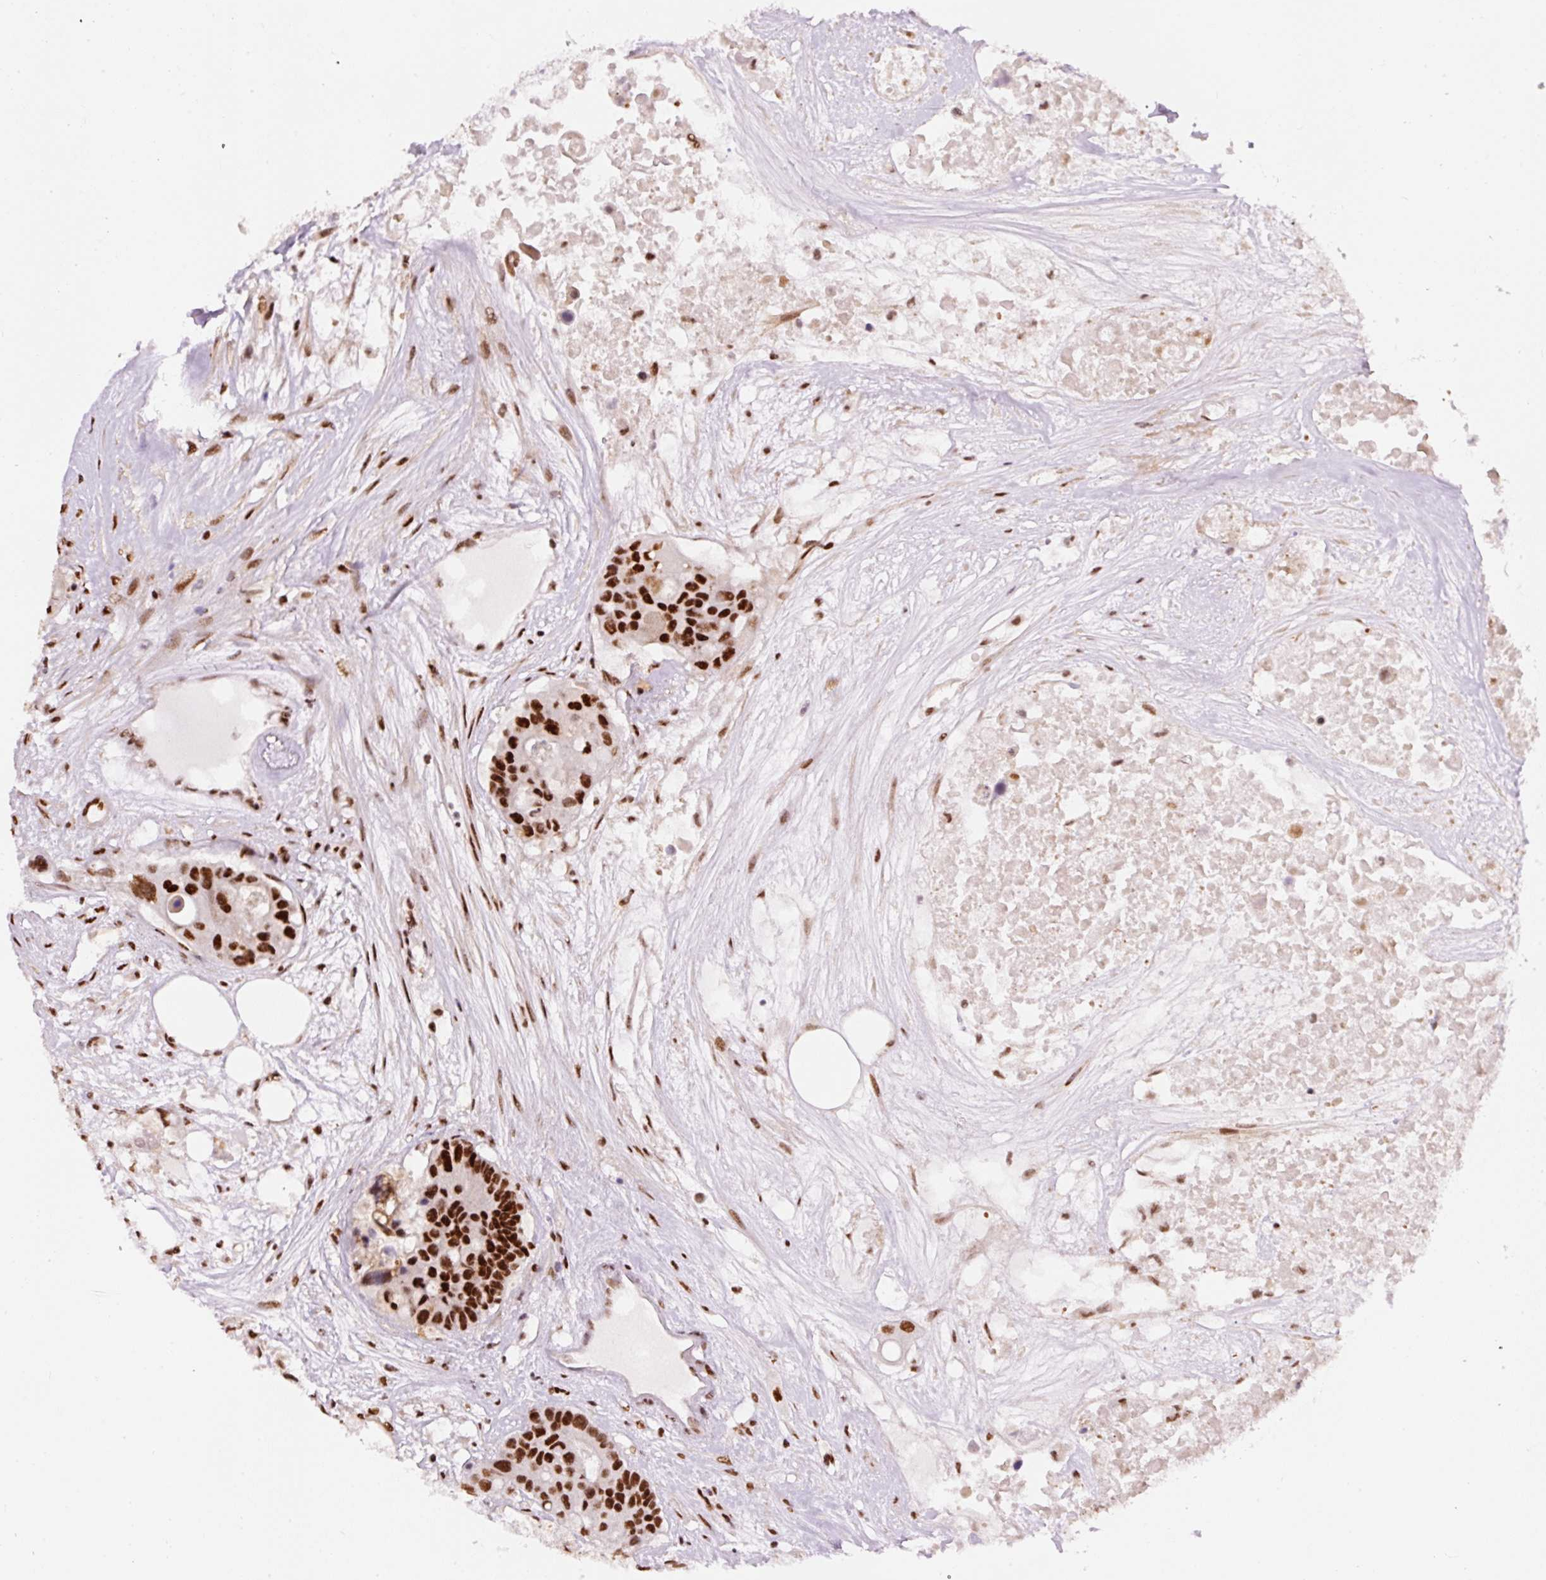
{"staining": {"intensity": "strong", "quantity": ">75%", "location": "nuclear"}, "tissue": "colorectal cancer", "cell_type": "Tumor cells", "image_type": "cancer", "snomed": [{"axis": "morphology", "description": "Adenocarcinoma, NOS"}, {"axis": "topography", "description": "Colon"}], "caption": "Human colorectal cancer stained with a brown dye reveals strong nuclear positive positivity in approximately >75% of tumor cells.", "gene": "HNRNPC", "patient": {"sex": "male", "age": 77}}